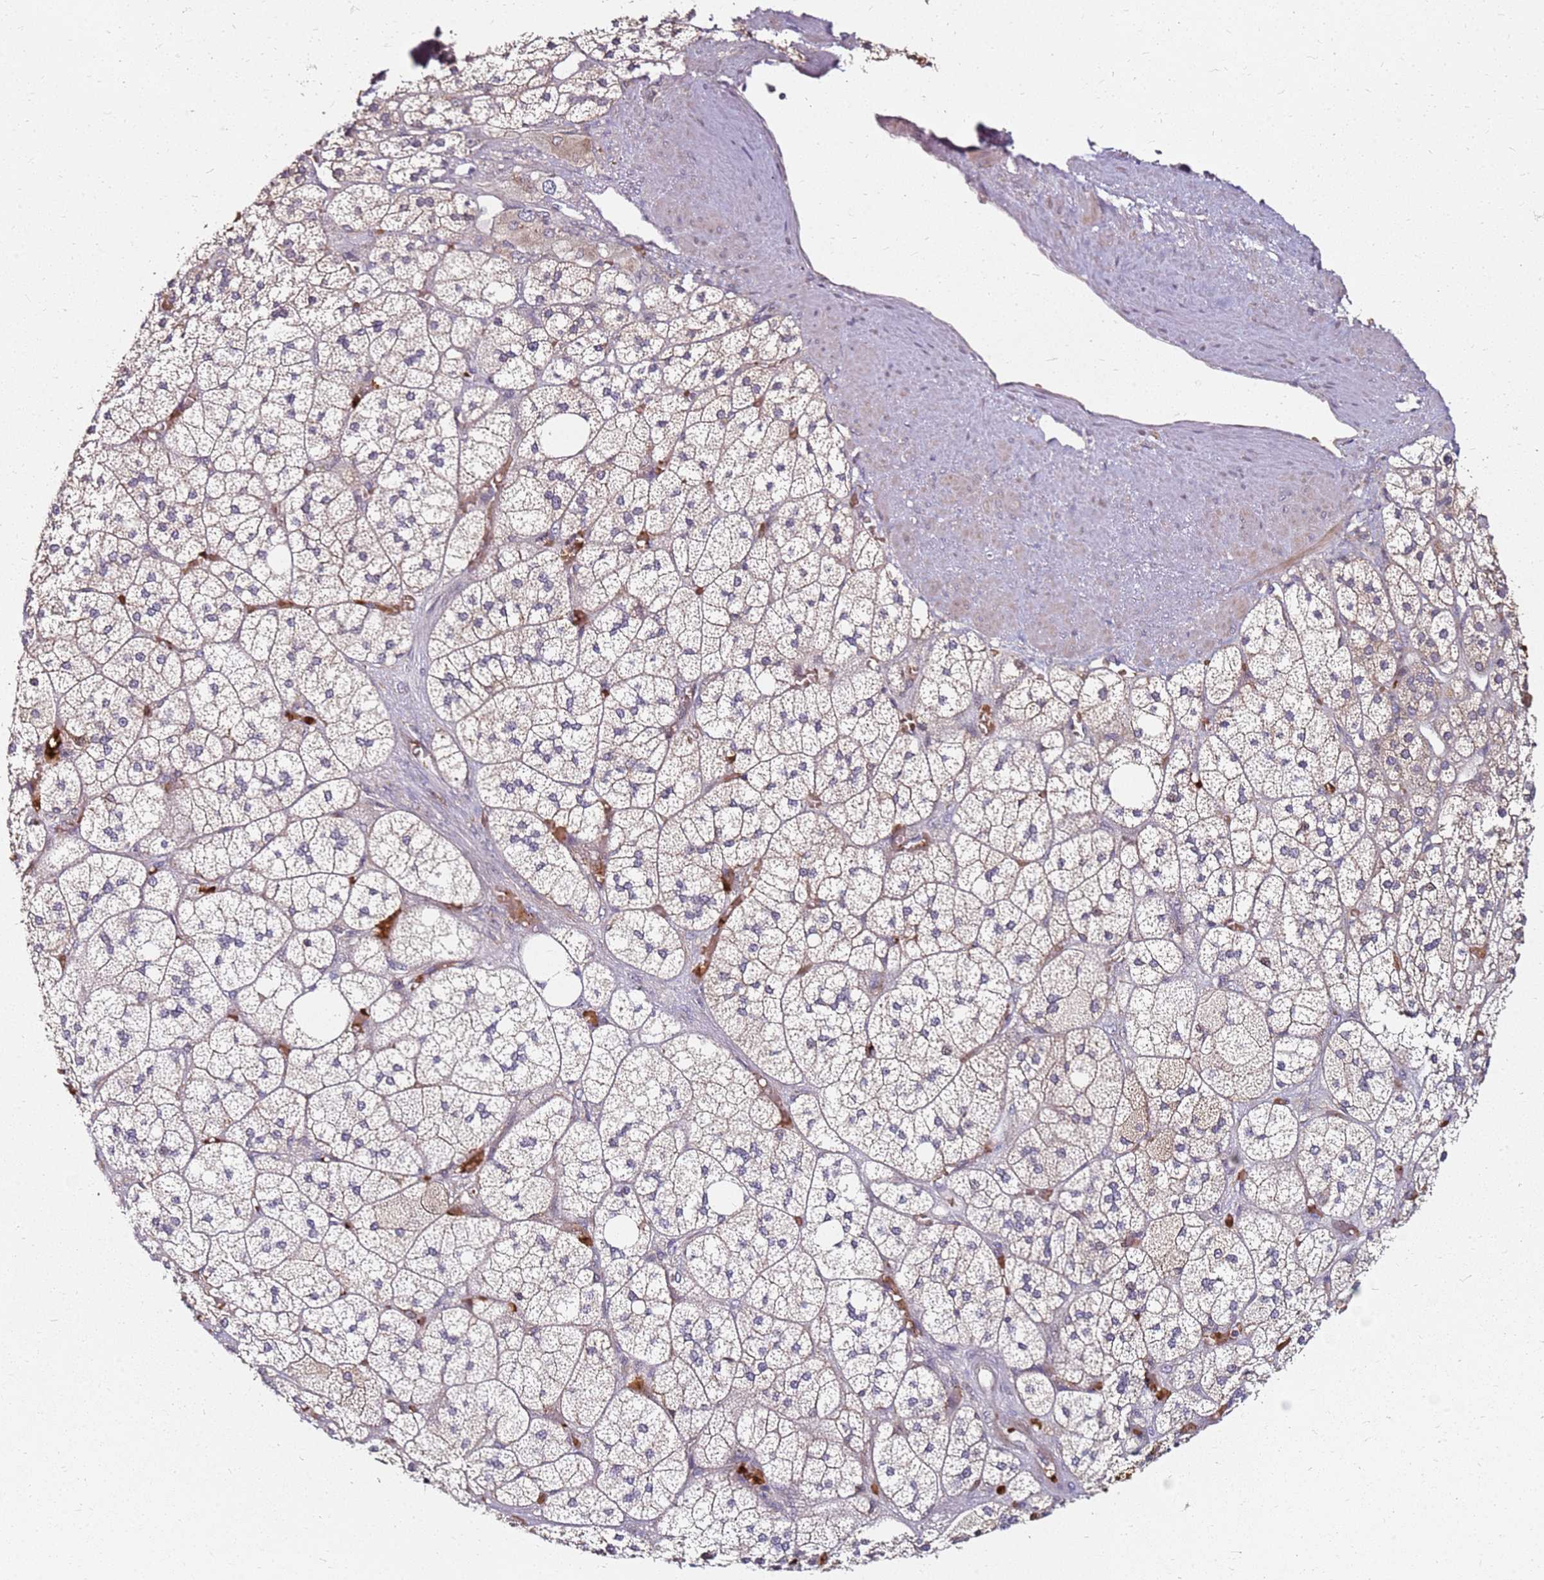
{"staining": {"intensity": "moderate", "quantity": "25%-75%", "location": "cytoplasmic/membranous,nuclear"}, "tissue": "adrenal gland", "cell_type": "Glandular cells", "image_type": "normal", "snomed": [{"axis": "morphology", "description": "Normal tissue, NOS"}, {"axis": "topography", "description": "Adrenal gland"}], "caption": "Benign adrenal gland was stained to show a protein in brown. There is medium levels of moderate cytoplasmic/membranous,nuclear staining in about 25%-75% of glandular cells.", "gene": "RNF11", "patient": {"sex": "male", "age": 61}}